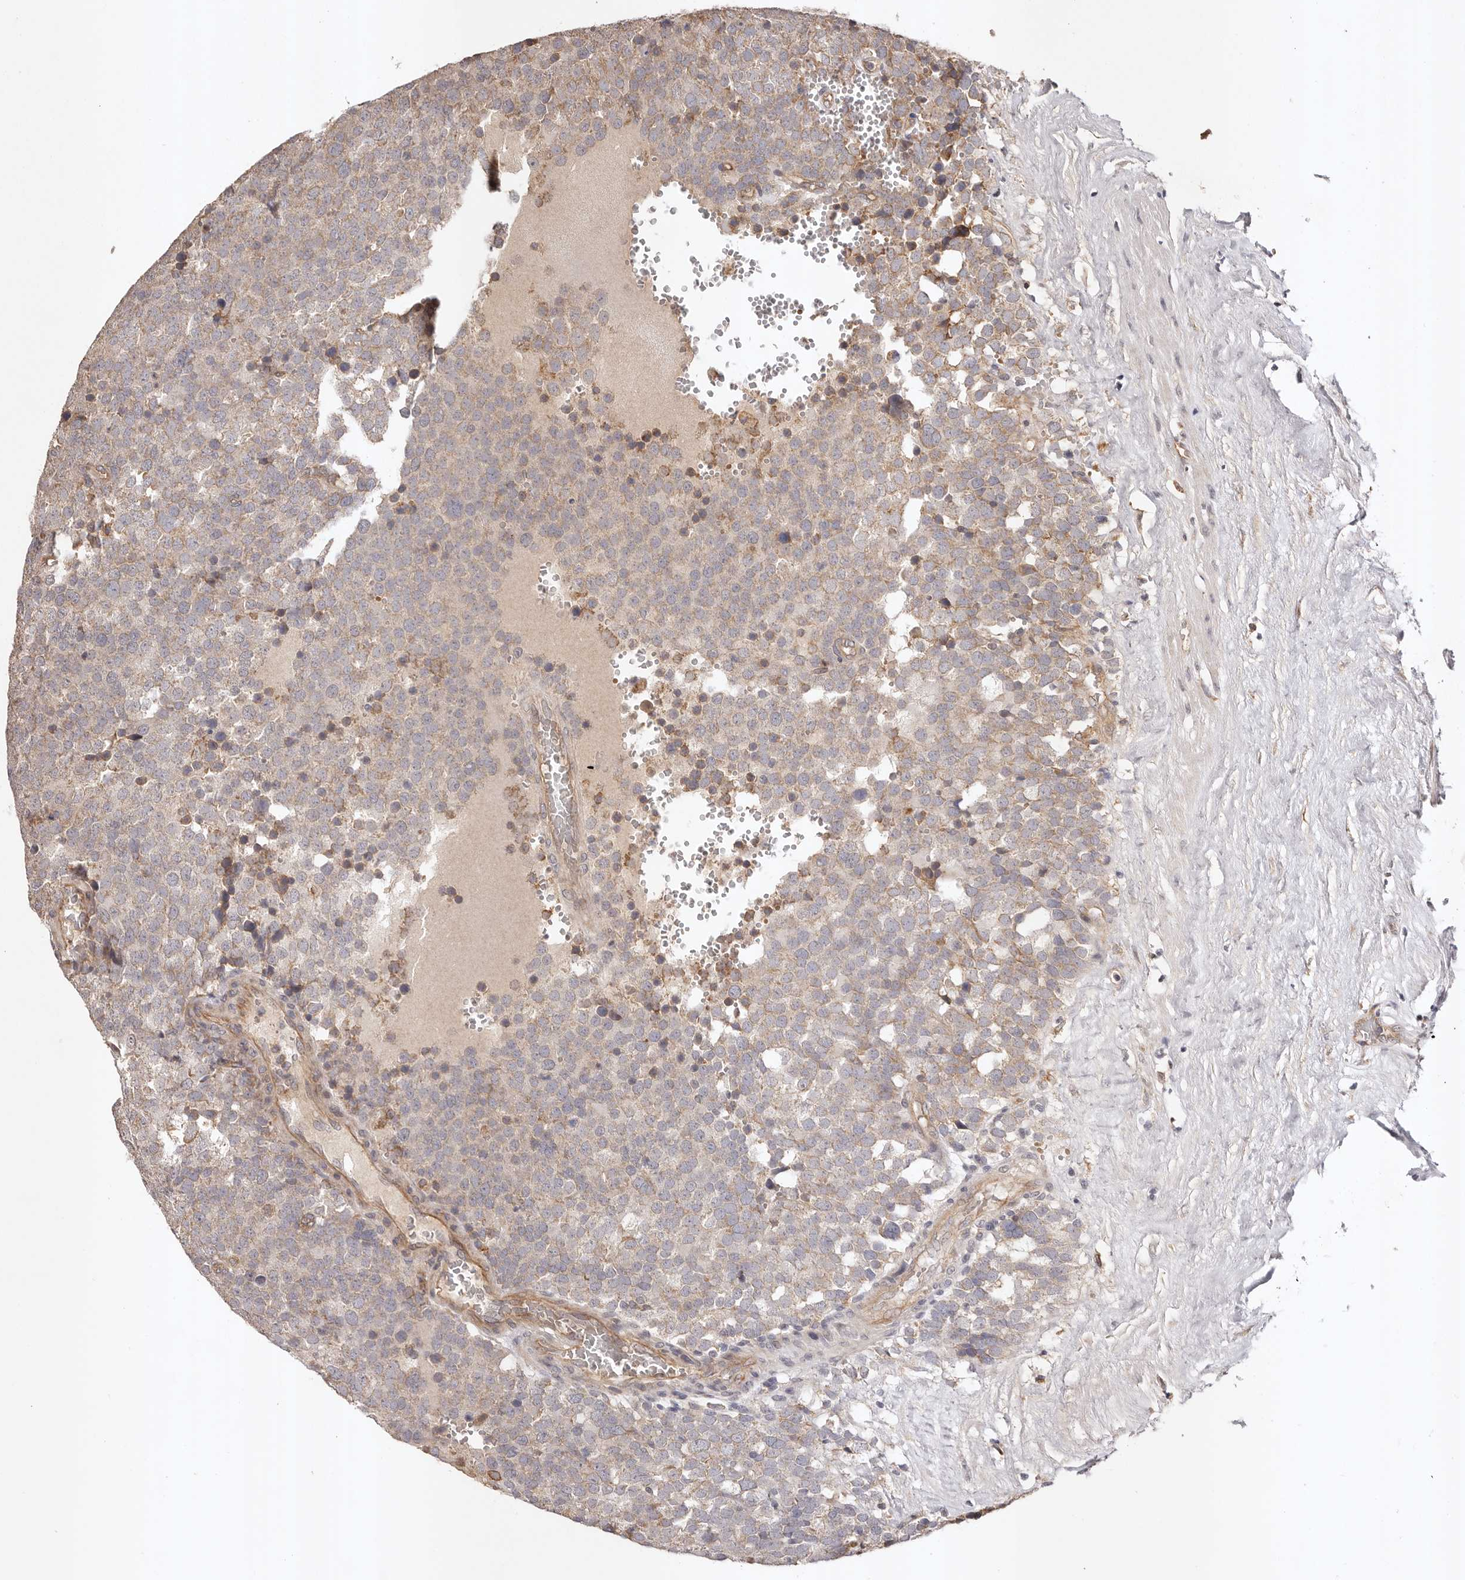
{"staining": {"intensity": "weak", "quantity": "25%-75%", "location": "cytoplasmic/membranous"}, "tissue": "testis cancer", "cell_type": "Tumor cells", "image_type": "cancer", "snomed": [{"axis": "morphology", "description": "Seminoma, NOS"}, {"axis": "topography", "description": "Testis"}], "caption": "Protein staining shows weak cytoplasmic/membranous positivity in approximately 25%-75% of tumor cells in testis cancer (seminoma). Nuclei are stained in blue.", "gene": "UBR2", "patient": {"sex": "male", "age": 71}}